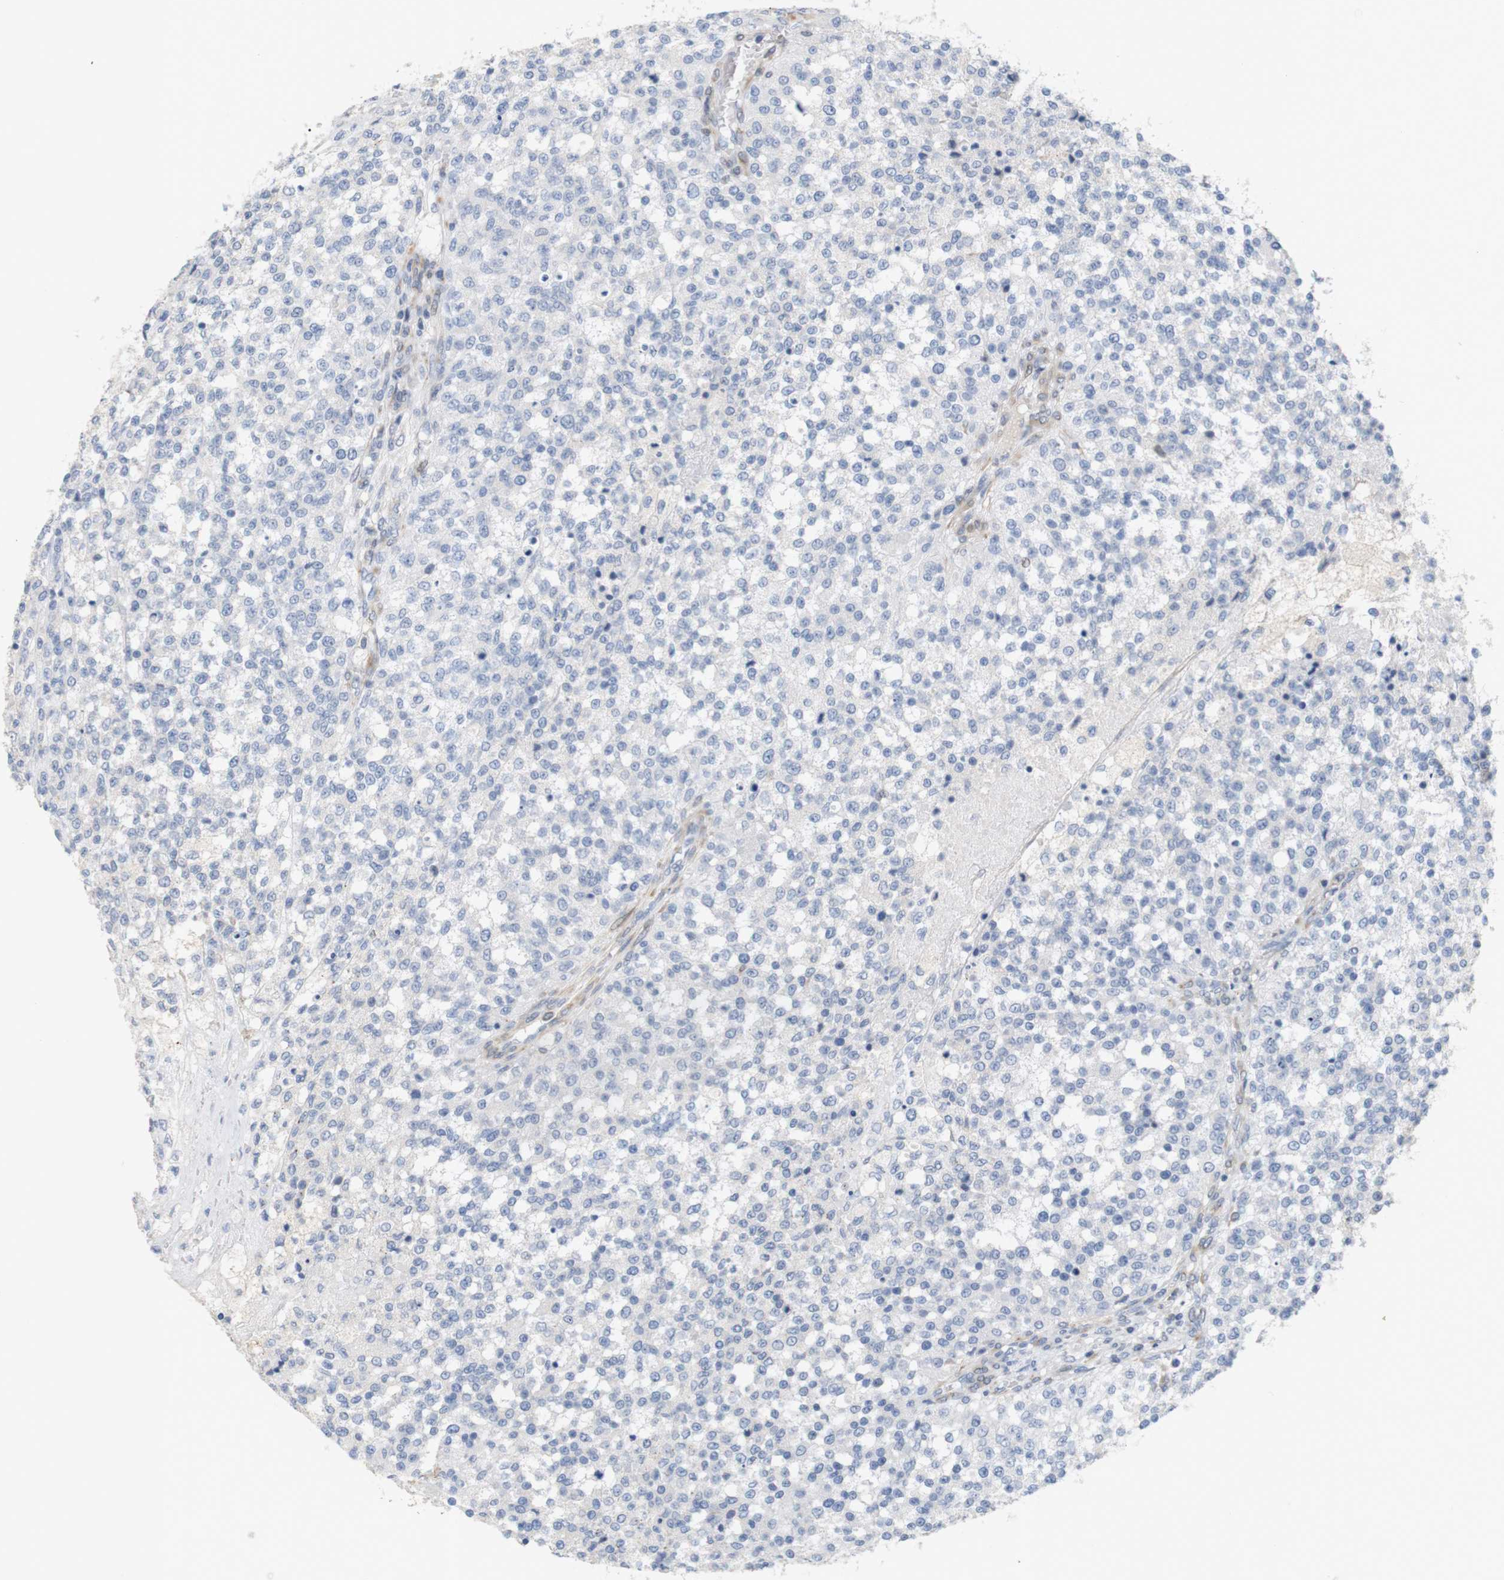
{"staining": {"intensity": "negative", "quantity": "none", "location": "none"}, "tissue": "testis cancer", "cell_type": "Tumor cells", "image_type": "cancer", "snomed": [{"axis": "morphology", "description": "Seminoma, NOS"}, {"axis": "topography", "description": "Testis"}], "caption": "Immunohistochemical staining of testis cancer (seminoma) exhibits no significant expression in tumor cells.", "gene": "ITPR1", "patient": {"sex": "male", "age": 59}}